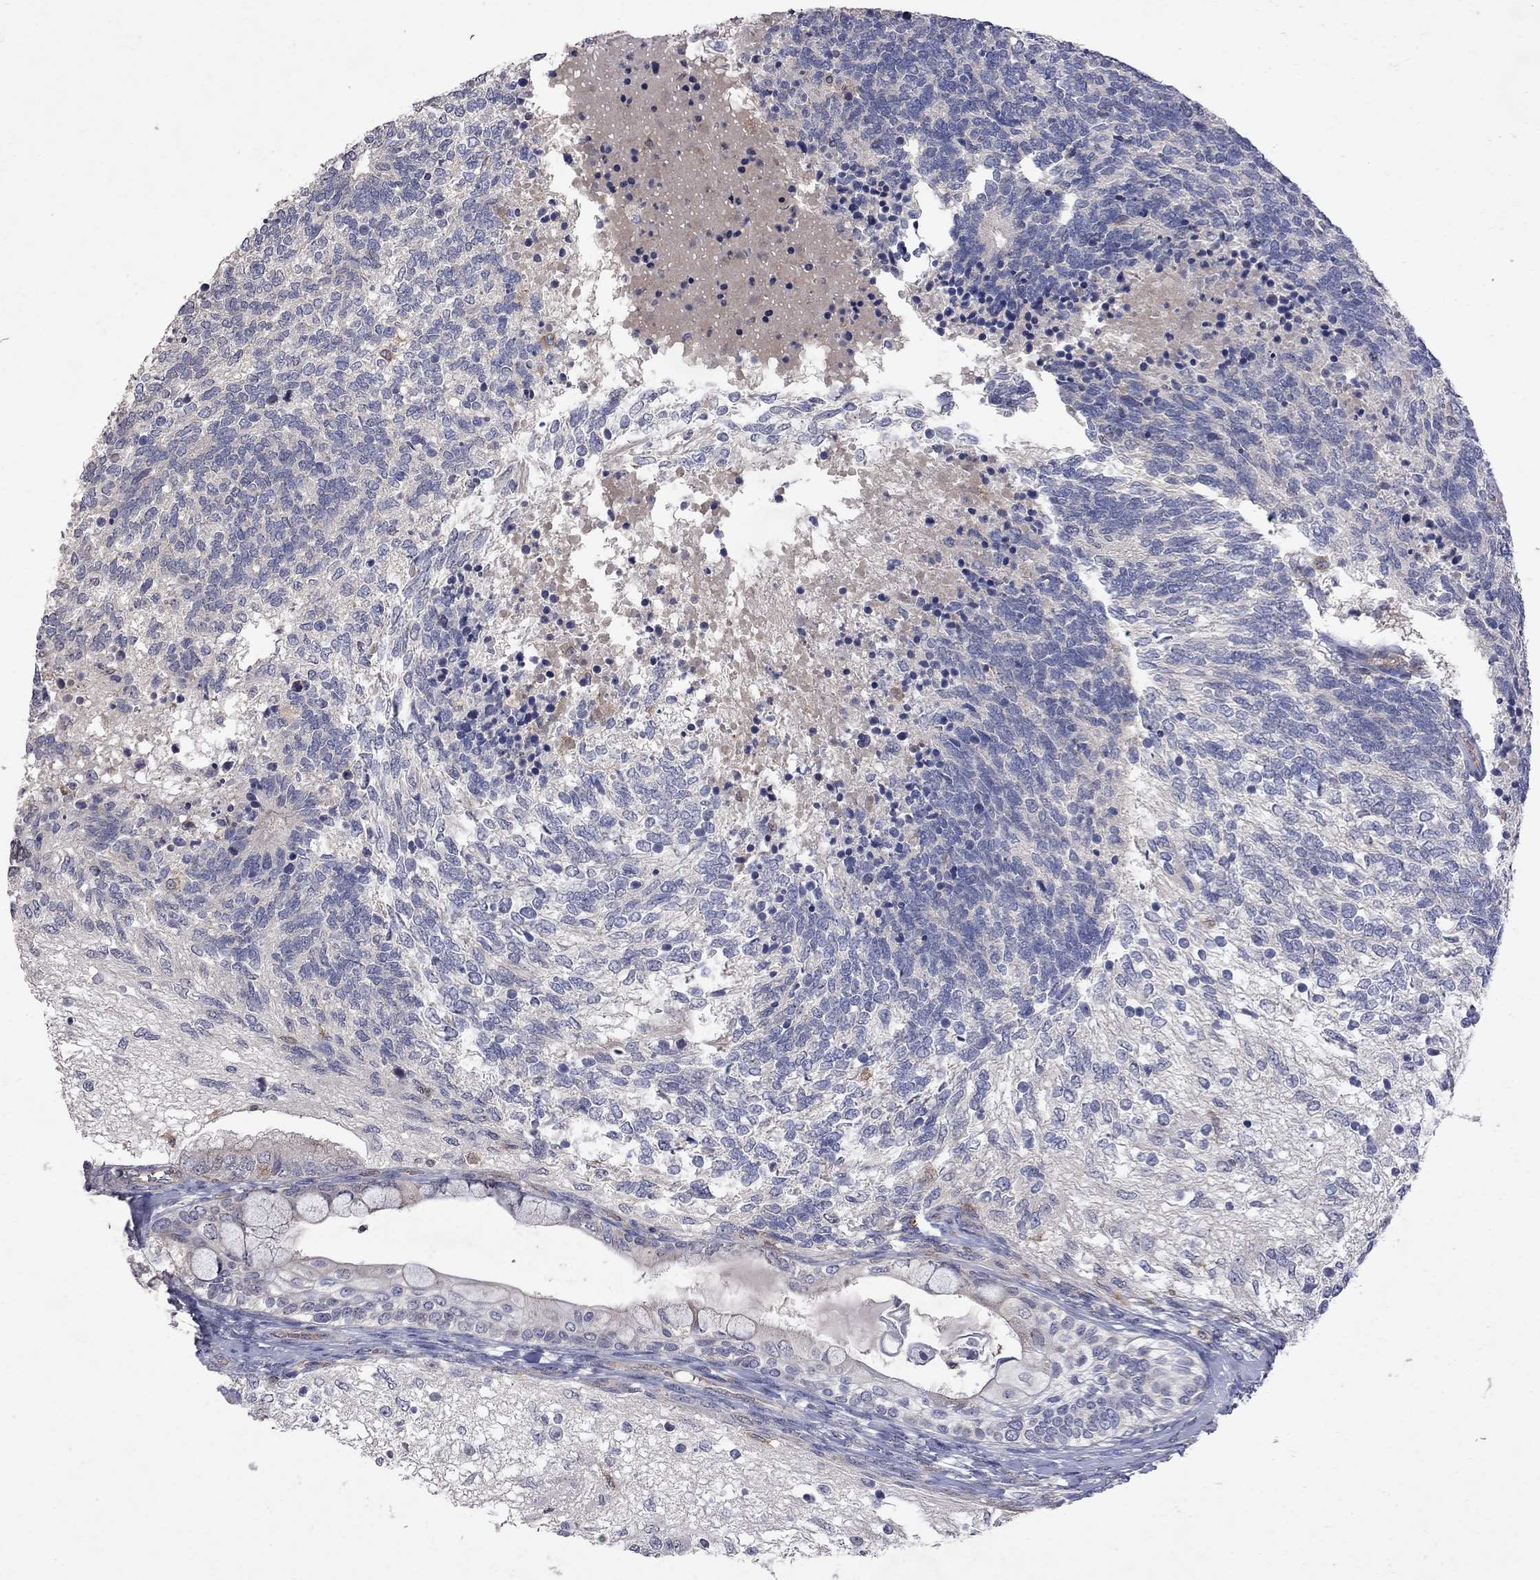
{"staining": {"intensity": "negative", "quantity": "none", "location": "none"}, "tissue": "testis cancer", "cell_type": "Tumor cells", "image_type": "cancer", "snomed": [{"axis": "morphology", "description": "Seminoma, NOS"}, {"axis": "morphology", "description": "Carcinoma, Embryonal, NOS"}, {"axis": "topography", "description": "Testis"}], "caption": "Human testis embryonal carcinoma stained for a protein using immunohistochemistry reveals no expression in tumor cells.", "gene": "ABI3", "patient": {"sex": "male", "age": 41}}